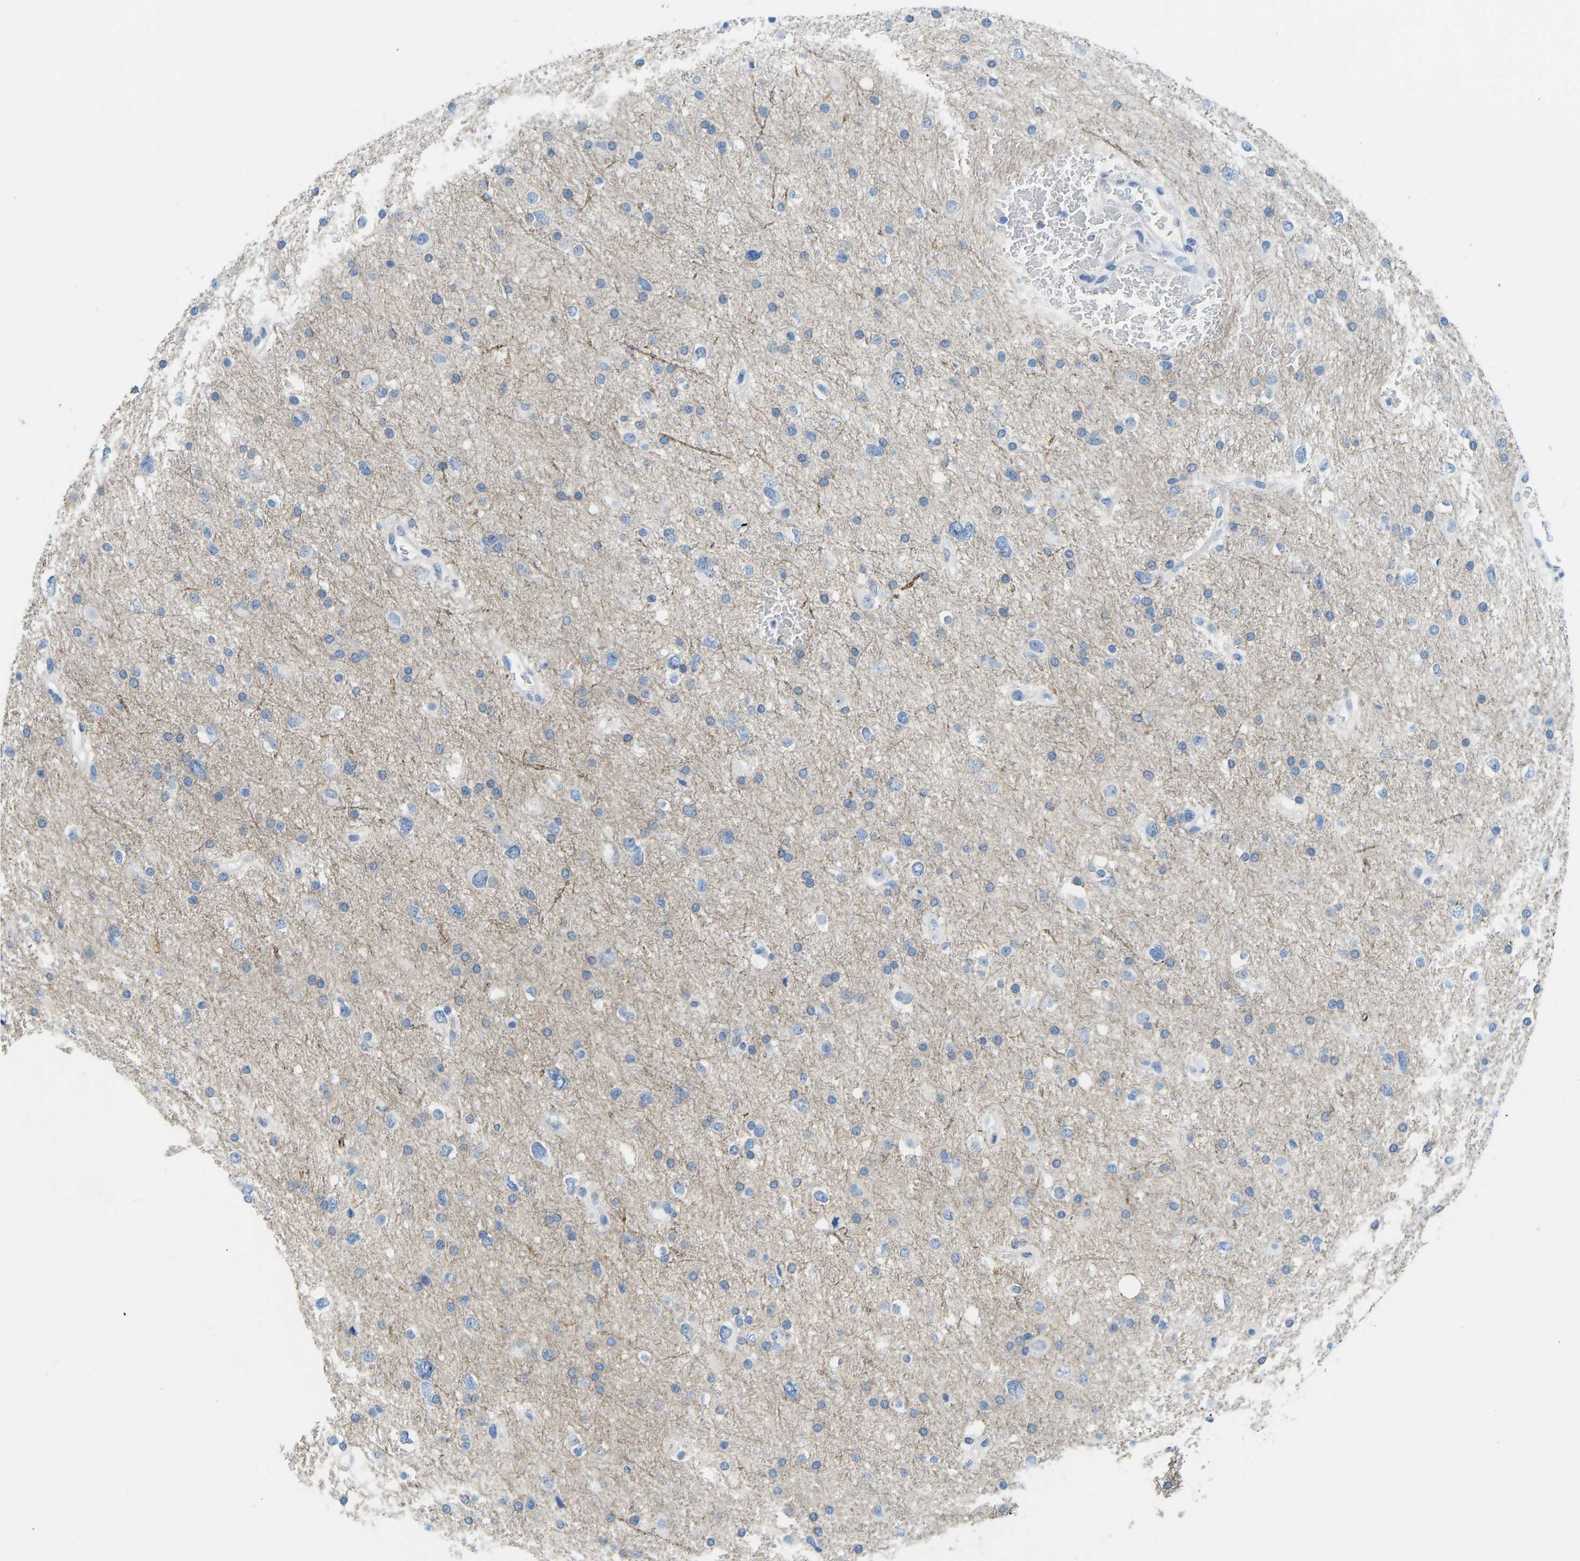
{"staining": {"intensity": "negative", "quantity": "none", "location": "none"}, "tissue": "glioma", "cell_type": "Tumor cells", "image_type": "cancer", "snomed": [{"axis": "morphology", "description": "Glioma, malignant, Low grade"}, {"axis": "topography", "description": "Brain"}], "caption": "The micrograph shows no staining of tumor cells in malignant glioma (low-grade).", "gene": "ATP1A1", "patient": {"sex": "female", "age": 37}}